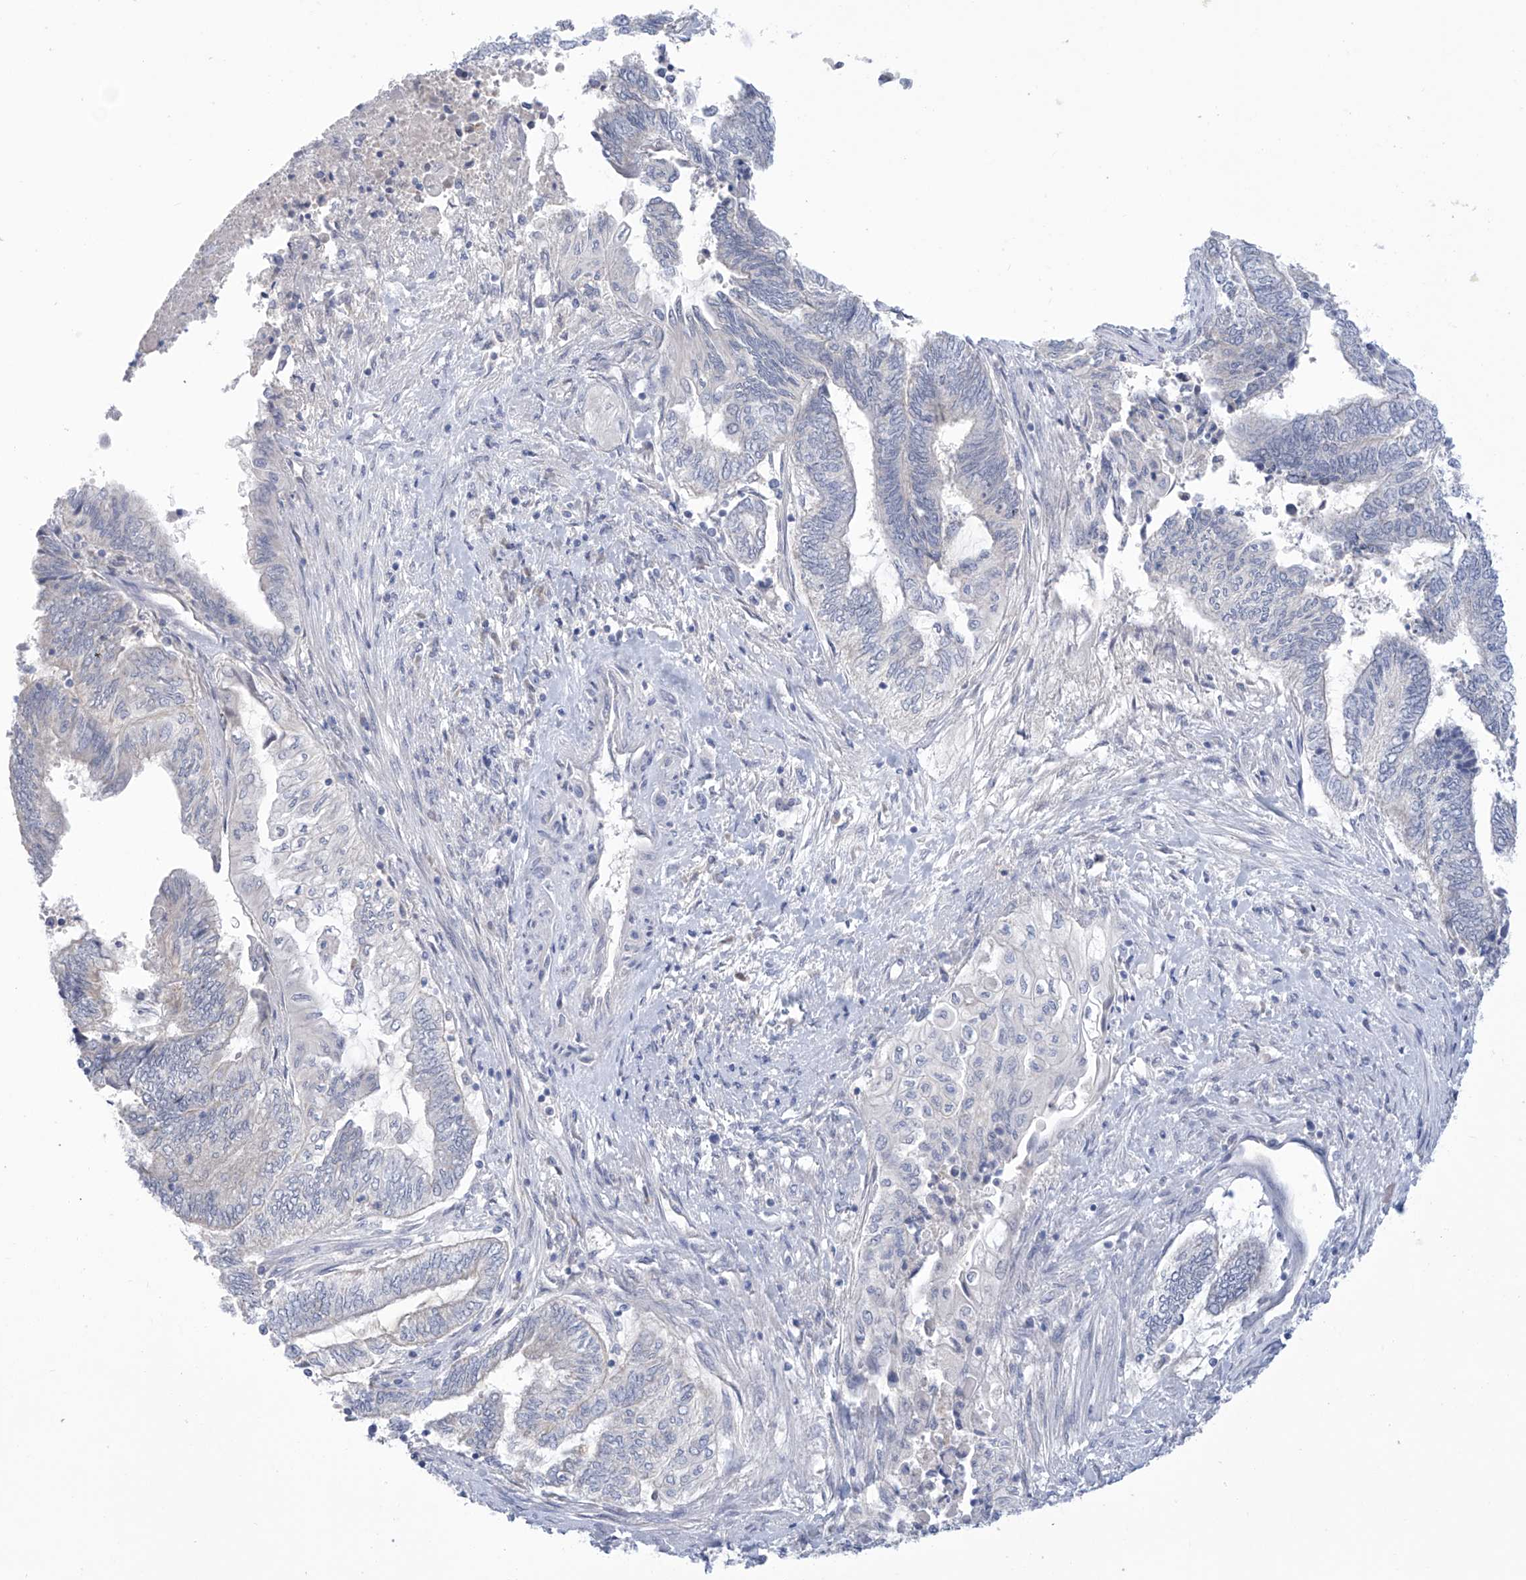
{"staining": {"intensity": "negative", "quantity": "none", "location": "none"}, "tissue": "endometrial cancer", "cell_type": "Tumor cells", "image_type": "cancer", "snomed": [{"axis": "morphology", "description": "Adenocarcinoma, NOS"}, {"axis": "topography", "description": "Uterus"}, {"axis": "topography", "description": "Endometrium"}], "caption": "A photomicrograph of human adenocarcinoma (endometrial) is negative for staining in tumor cells.", "gene": "IBA57", "patient": {"sex": "female", "age": 70}}